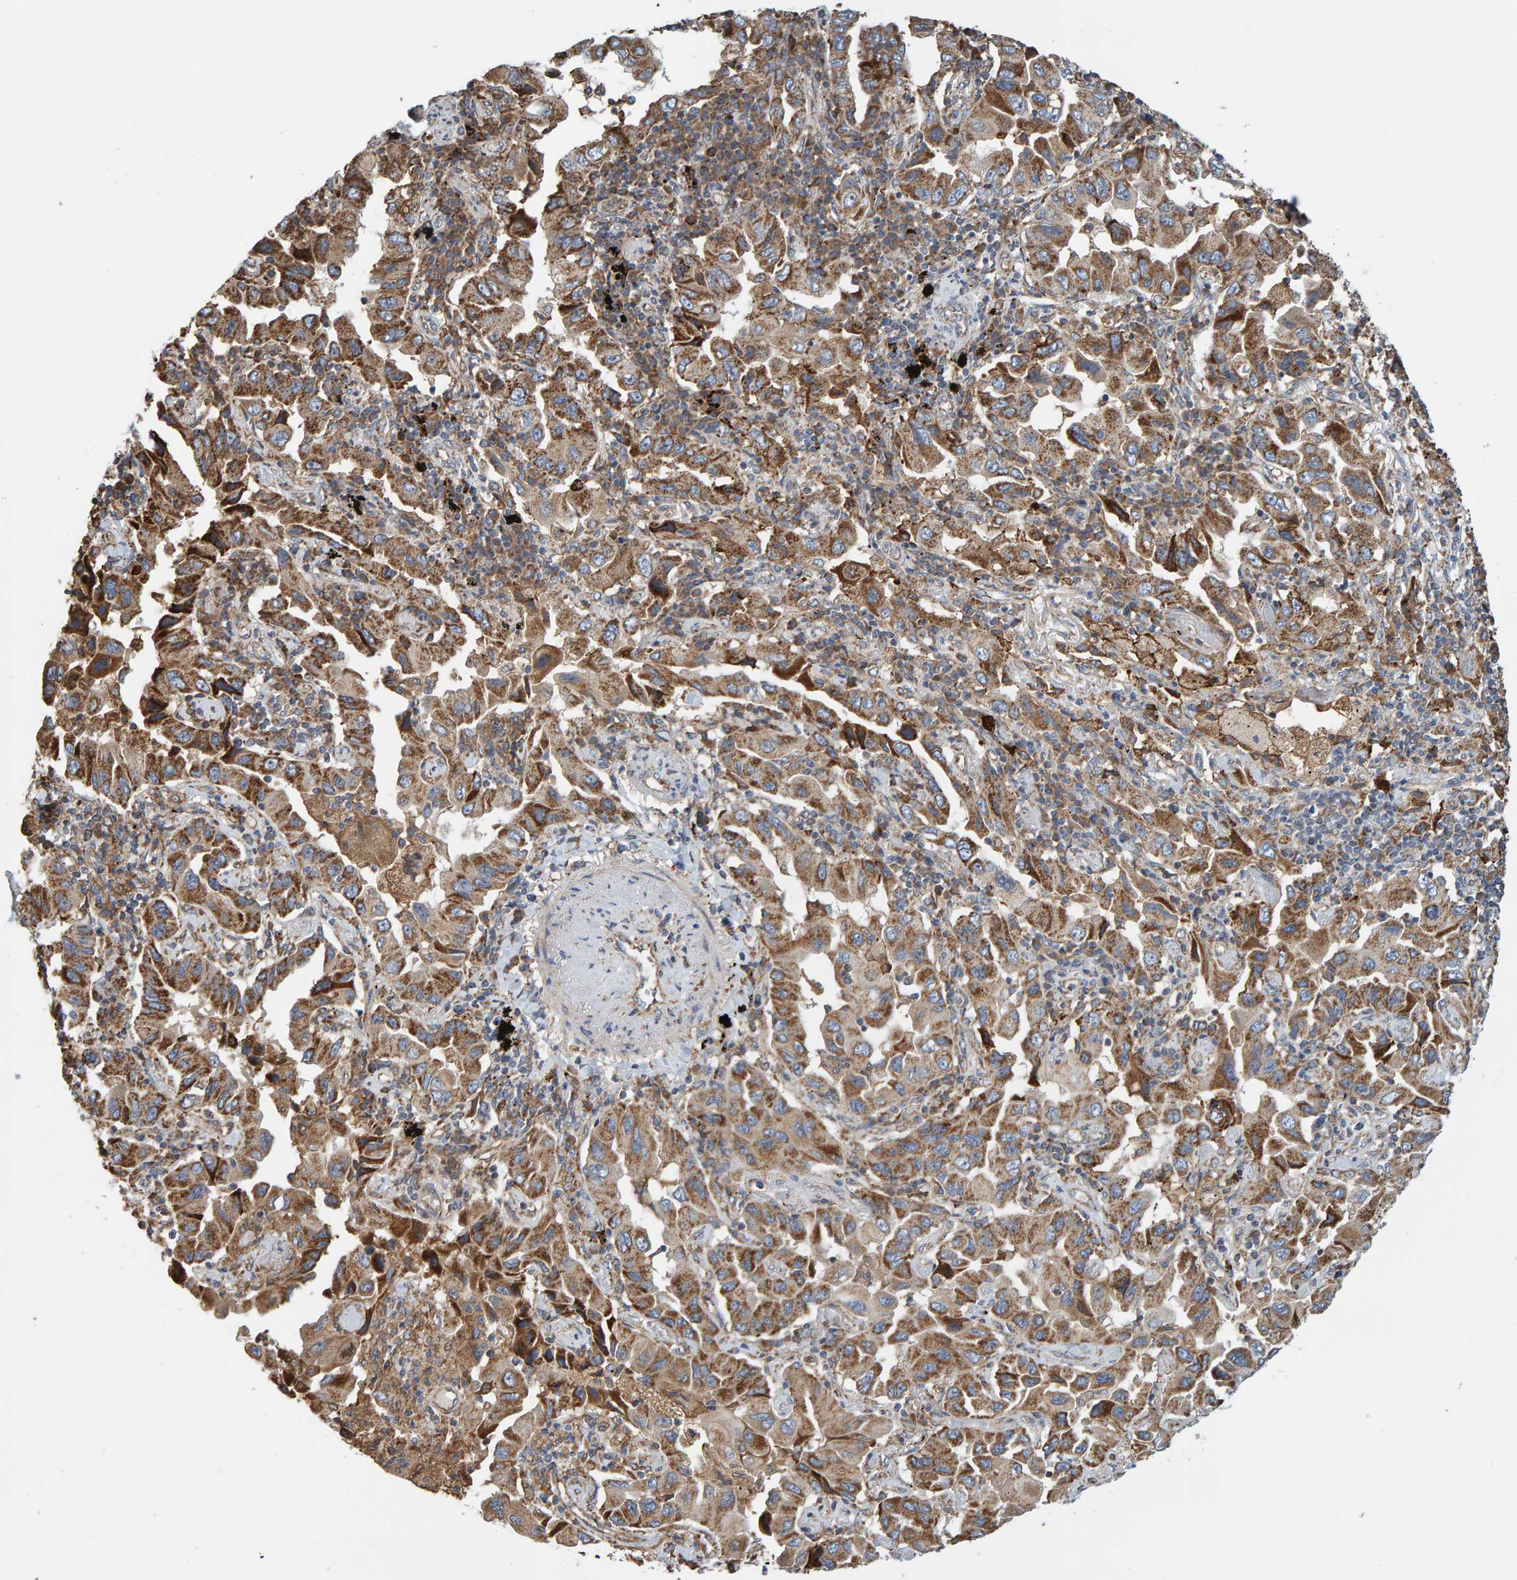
{"staining": {"intensity": "moderate", "quantity": ">75%", "location": "cytoplasmic/membranous"}, "tissue": "lung cancer", "cell_type": "Tumor cells", "image_type": "cancer", "snomed": [{"axis": "morphology", "description": "Adenocarcinoma, NOS"}, {"axis": "topography", "description": "Lung"}], "caption": "IHC photomicrograph of neoplastic tissue: human lung cancer stained using immunohistochemistry exhibits medium levels of moderate protein expression localized specifically in the cytoplasmic/membranous of tumor cells, appearing as a cytoplasmic/membranous brown color.", "gene": "MRPL45", "patient": {"sex": "female", "age": 65}}